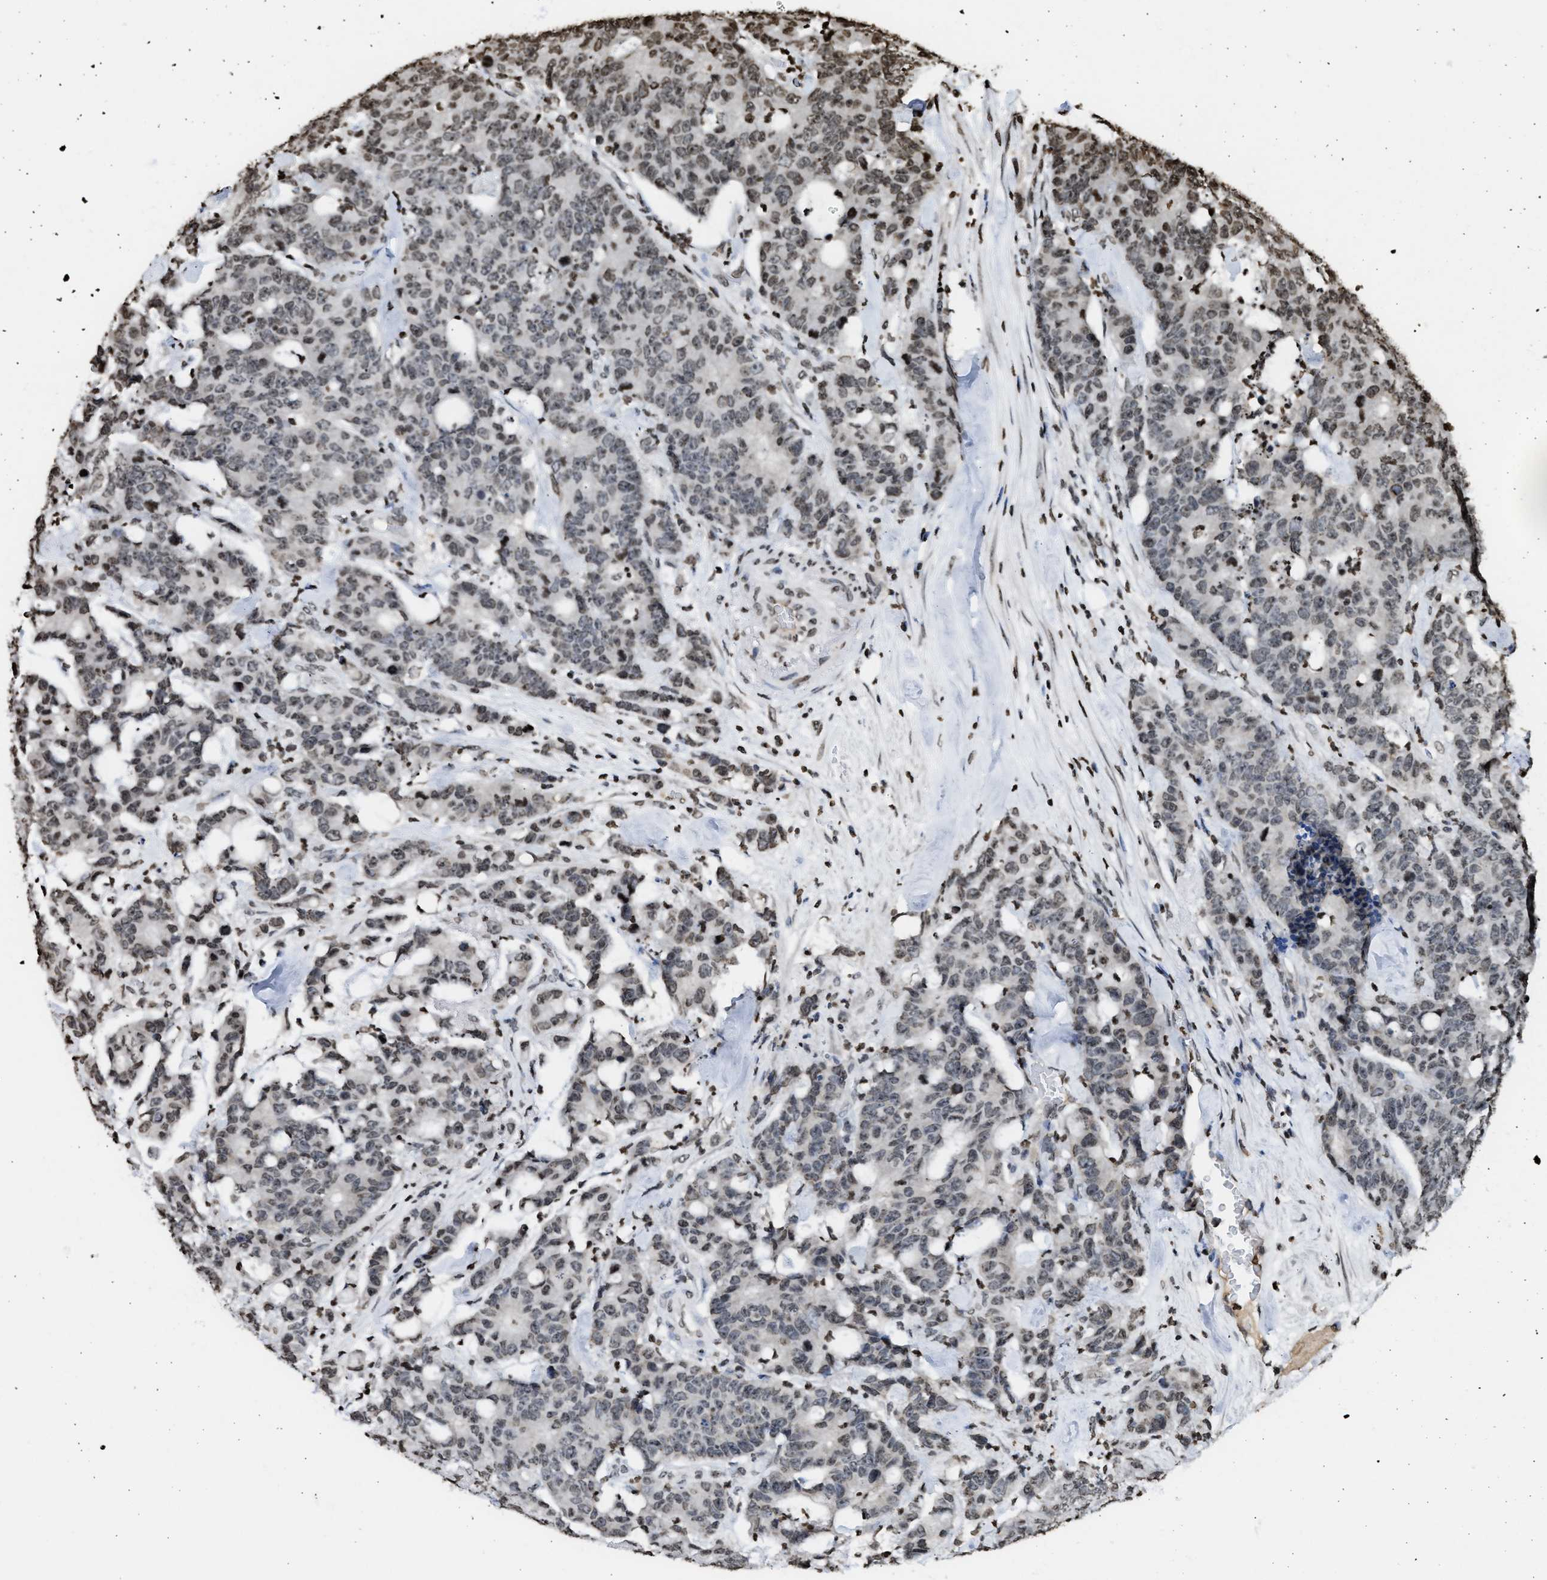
{"staining": {"intensity": "weak", "quantity": "25%-75%", "location": "nuclear"}, "tissue": "colorectal cancer", "cell_type": "Tumor cells", "image_type": "cancer", "snomed": [{"axis": "morphology", "description": "Adenocarcinoma, NOS"}, {"axis": "topography", "description": "Colon"}], "caption": "Brown immunohistochemical staining in colorectal cancer exhibits weak nuclear expression in approximately 25%-75% of tumor cells. (Brightfield microscopy of DAB IHC at high magnification).", "gene": "RRAGC", "patient": {"sex": "female", "age": 86}}